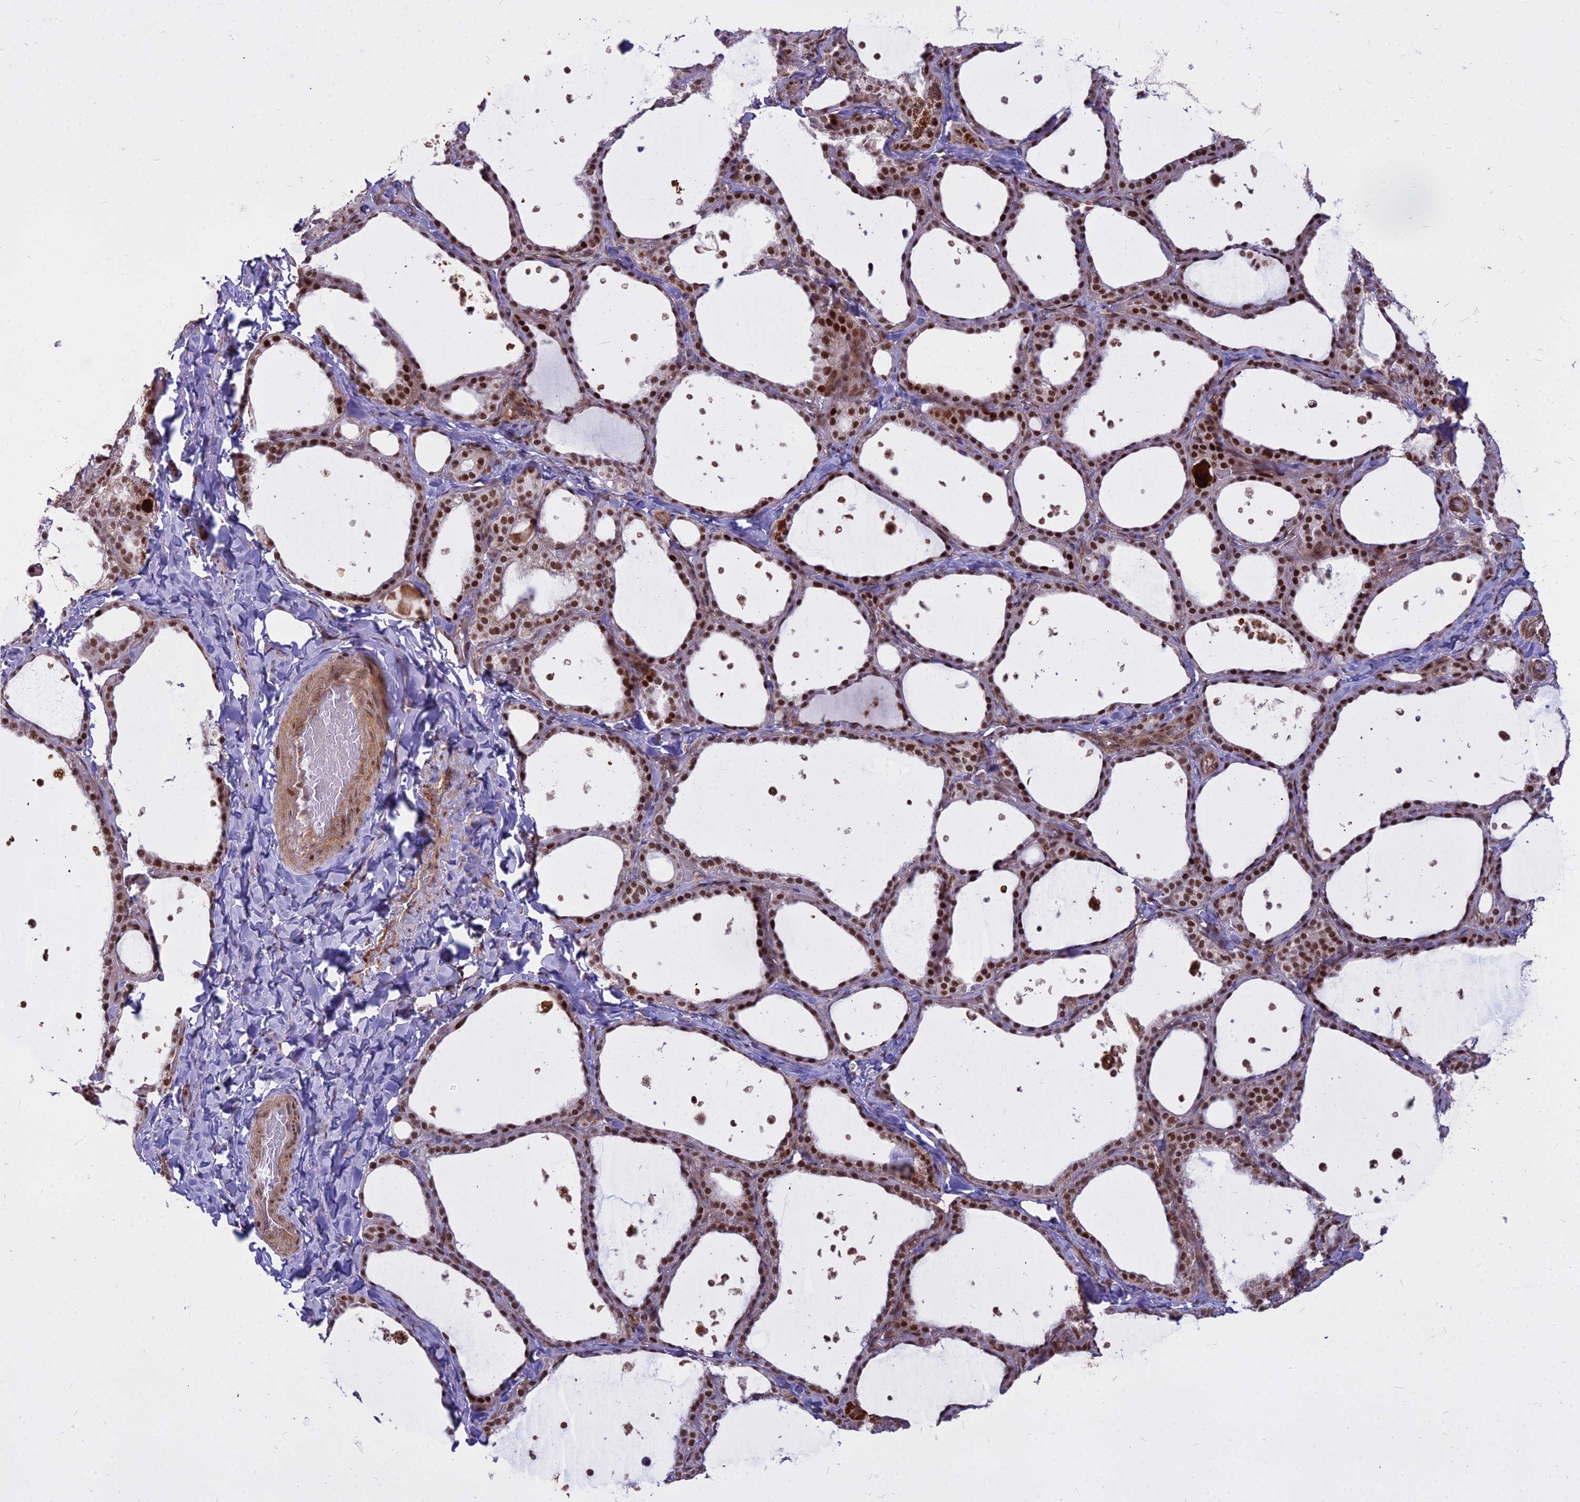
{"staining": {"intensity": "strong", "quantity": ">75%", "location": "nuclear"}, "tissue": "thyroid gland", "cell_type": "Glandular cells", "image_type": "normal", "snomed": [{"axis": "morphology", "description": "Normal tissue, NOS"}, {"axis": "topography", "description": "Thyroid gland"}], "caption": "Glandular cells display high levels of strong nuclear expression in about >75% of cells in unremarkable thyroid gland. (DAB = brown stain, brightfield microscopy at high magnification).", "gene": "ALG10B", "patient": {"sex": "female", "age": 44}}